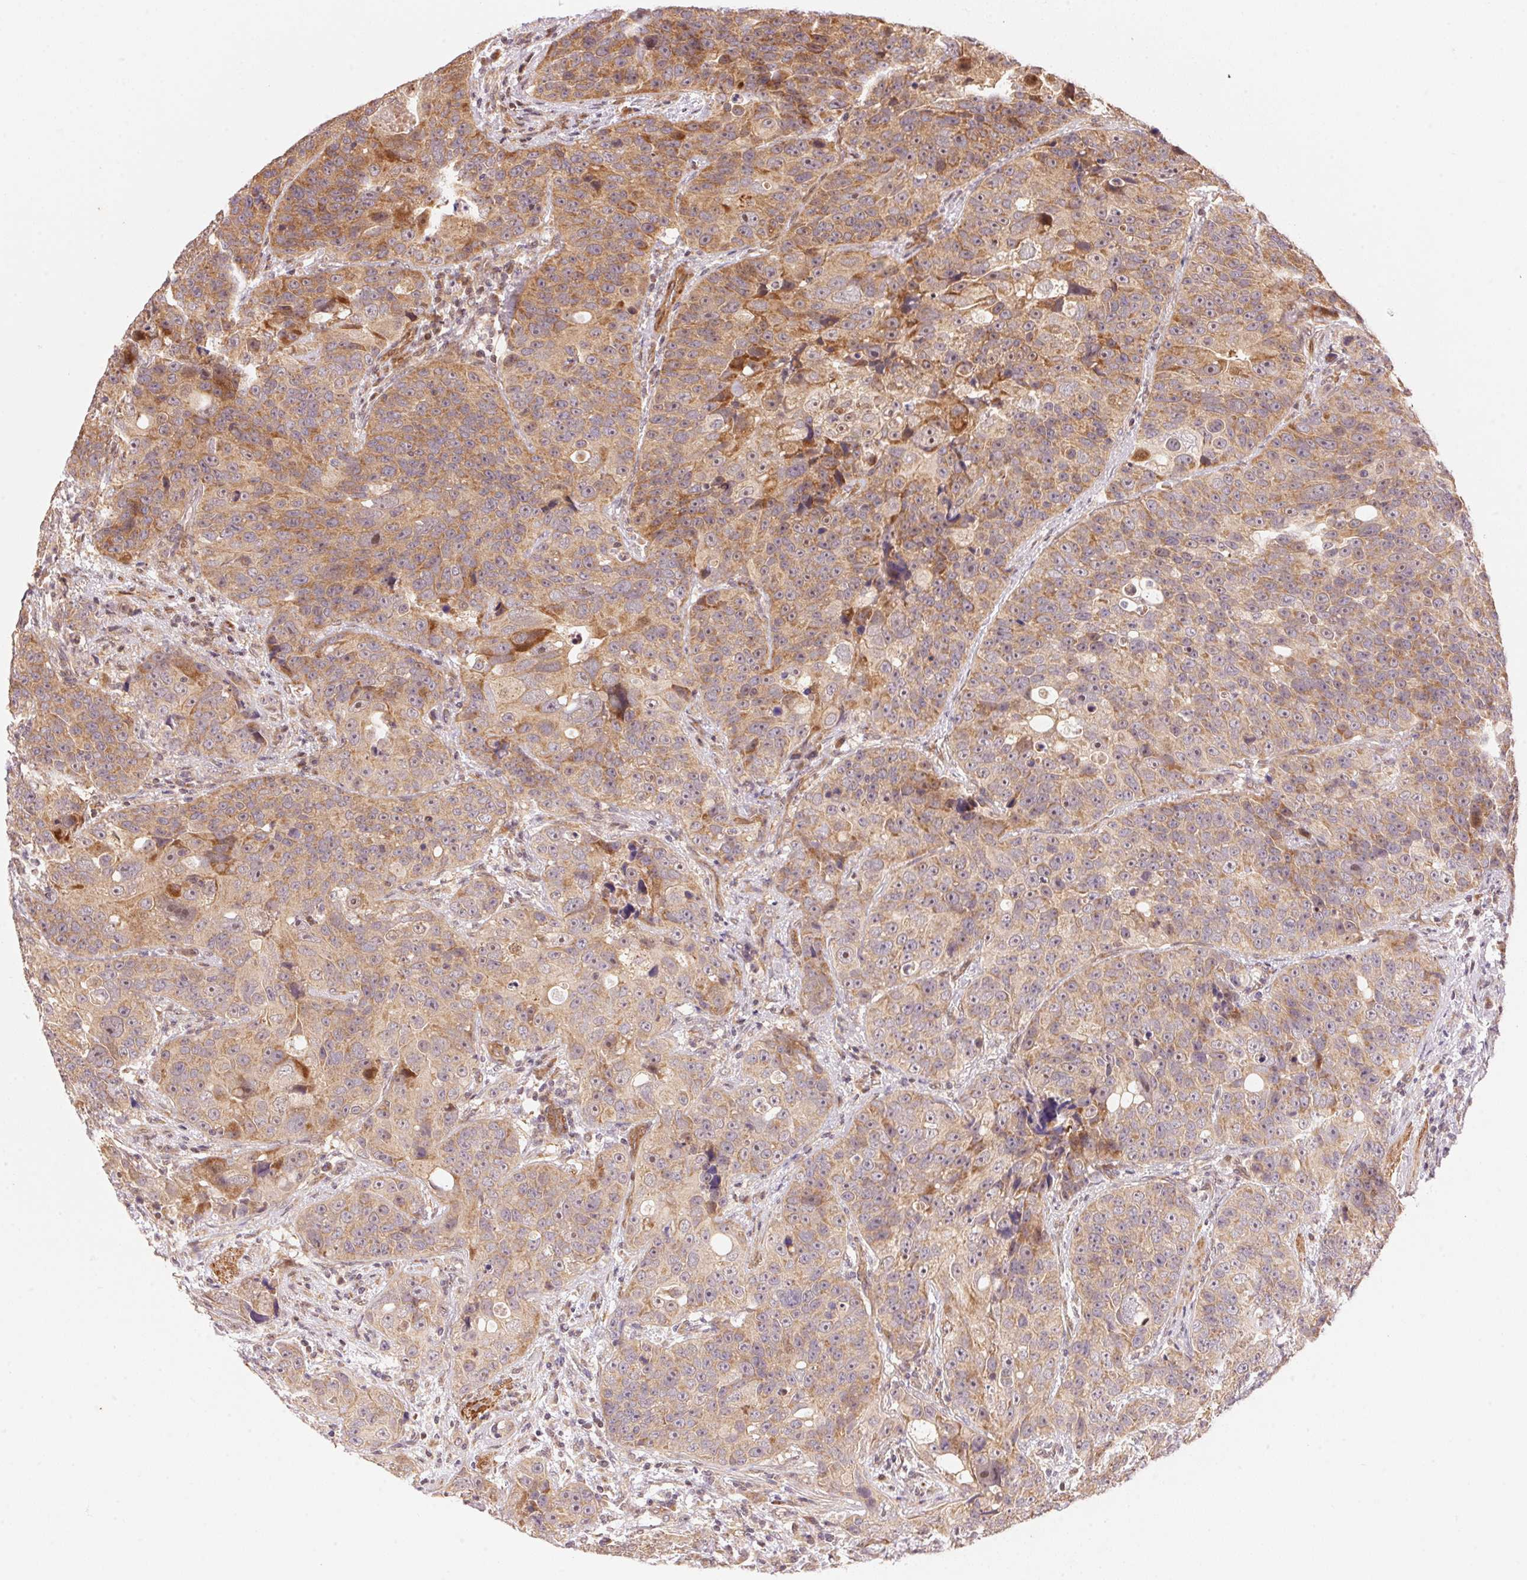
{"staining": {"intensity": "moderate", "quantity": ">75%", "location": "cytoplasmic/membranous"}, "tissue": "urothelial cancer", "cell_type": "Tumor cells", "image_type": "cancer", "snomed": [{"axis": "morphology", "description": "Urothelial carcinoma, NOS"}, {"axis": "topography", "description": "Urinary bladder"}], "caption": "An image showing moderate cytoplasmic/membranous positivity in approximately >75% of tumor cells in urothelial cancer, as visualized by brown immunohistochemical staining.", "gene": "TNIP2", "patient": {"sex": "male", "age": 52}}